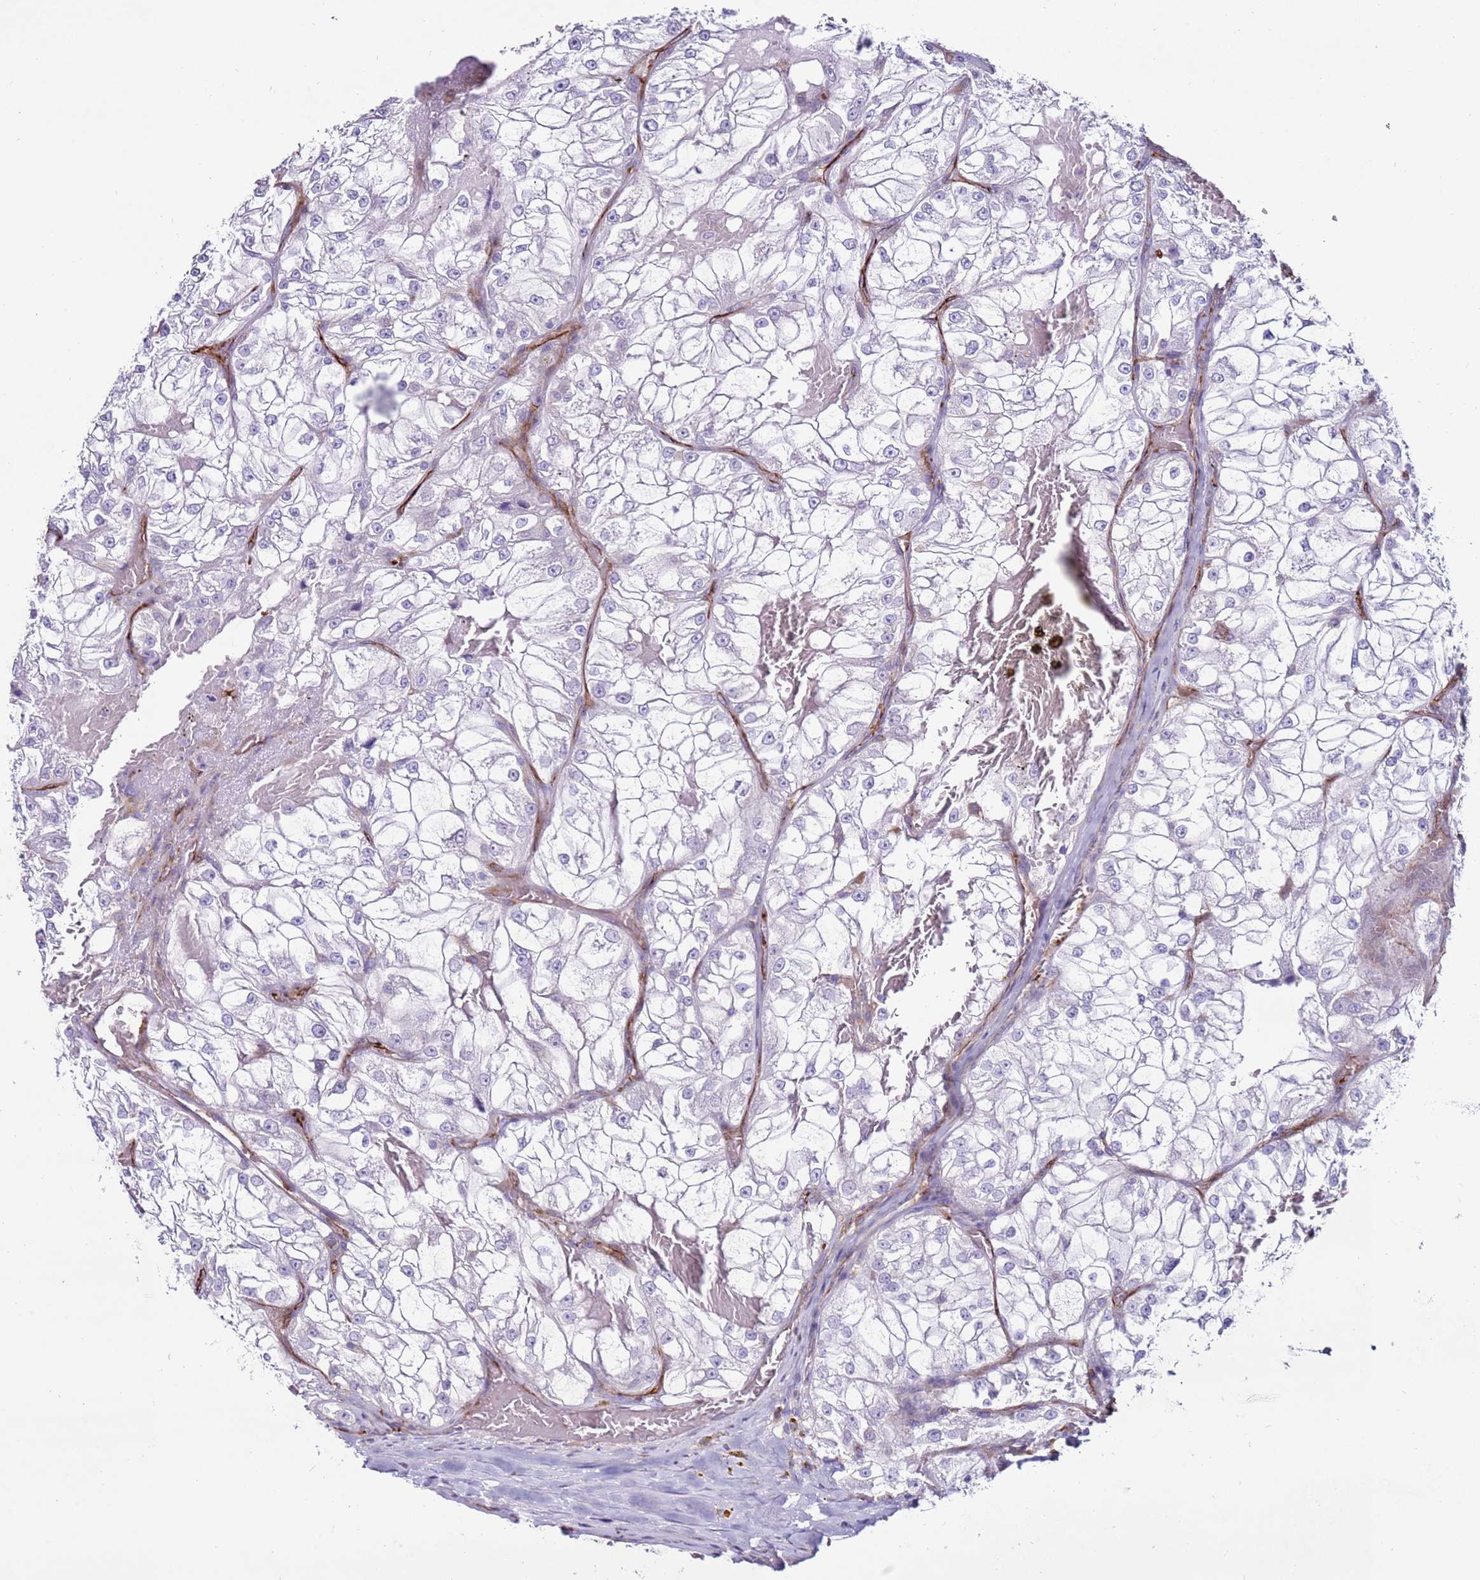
{"staining": {"intensity": "negative", "quantity": "none", "location": "none"}, "tissue": "renal cancer", "cell_type": "Tumor cells", "image_type": "cancer", "snomed": [{"axis": "morphology", "description": "Adenocarcinoma, NOS"}, {"axis": "topography", "description": "Kidney"}], "caption": "Renal adenocarcinoma was stained to show a protein in brown. There is no significant staining in tumor cells. (Stains: DAB (3,3'-diaminobenzidine) immunohistochemistry (IHC) with hematoxylin counter stain, Microscopy: brightfield microscopy at high magnification).", "gene": "CLEC4M", "patient": {"sex": "female", "age": 72}}